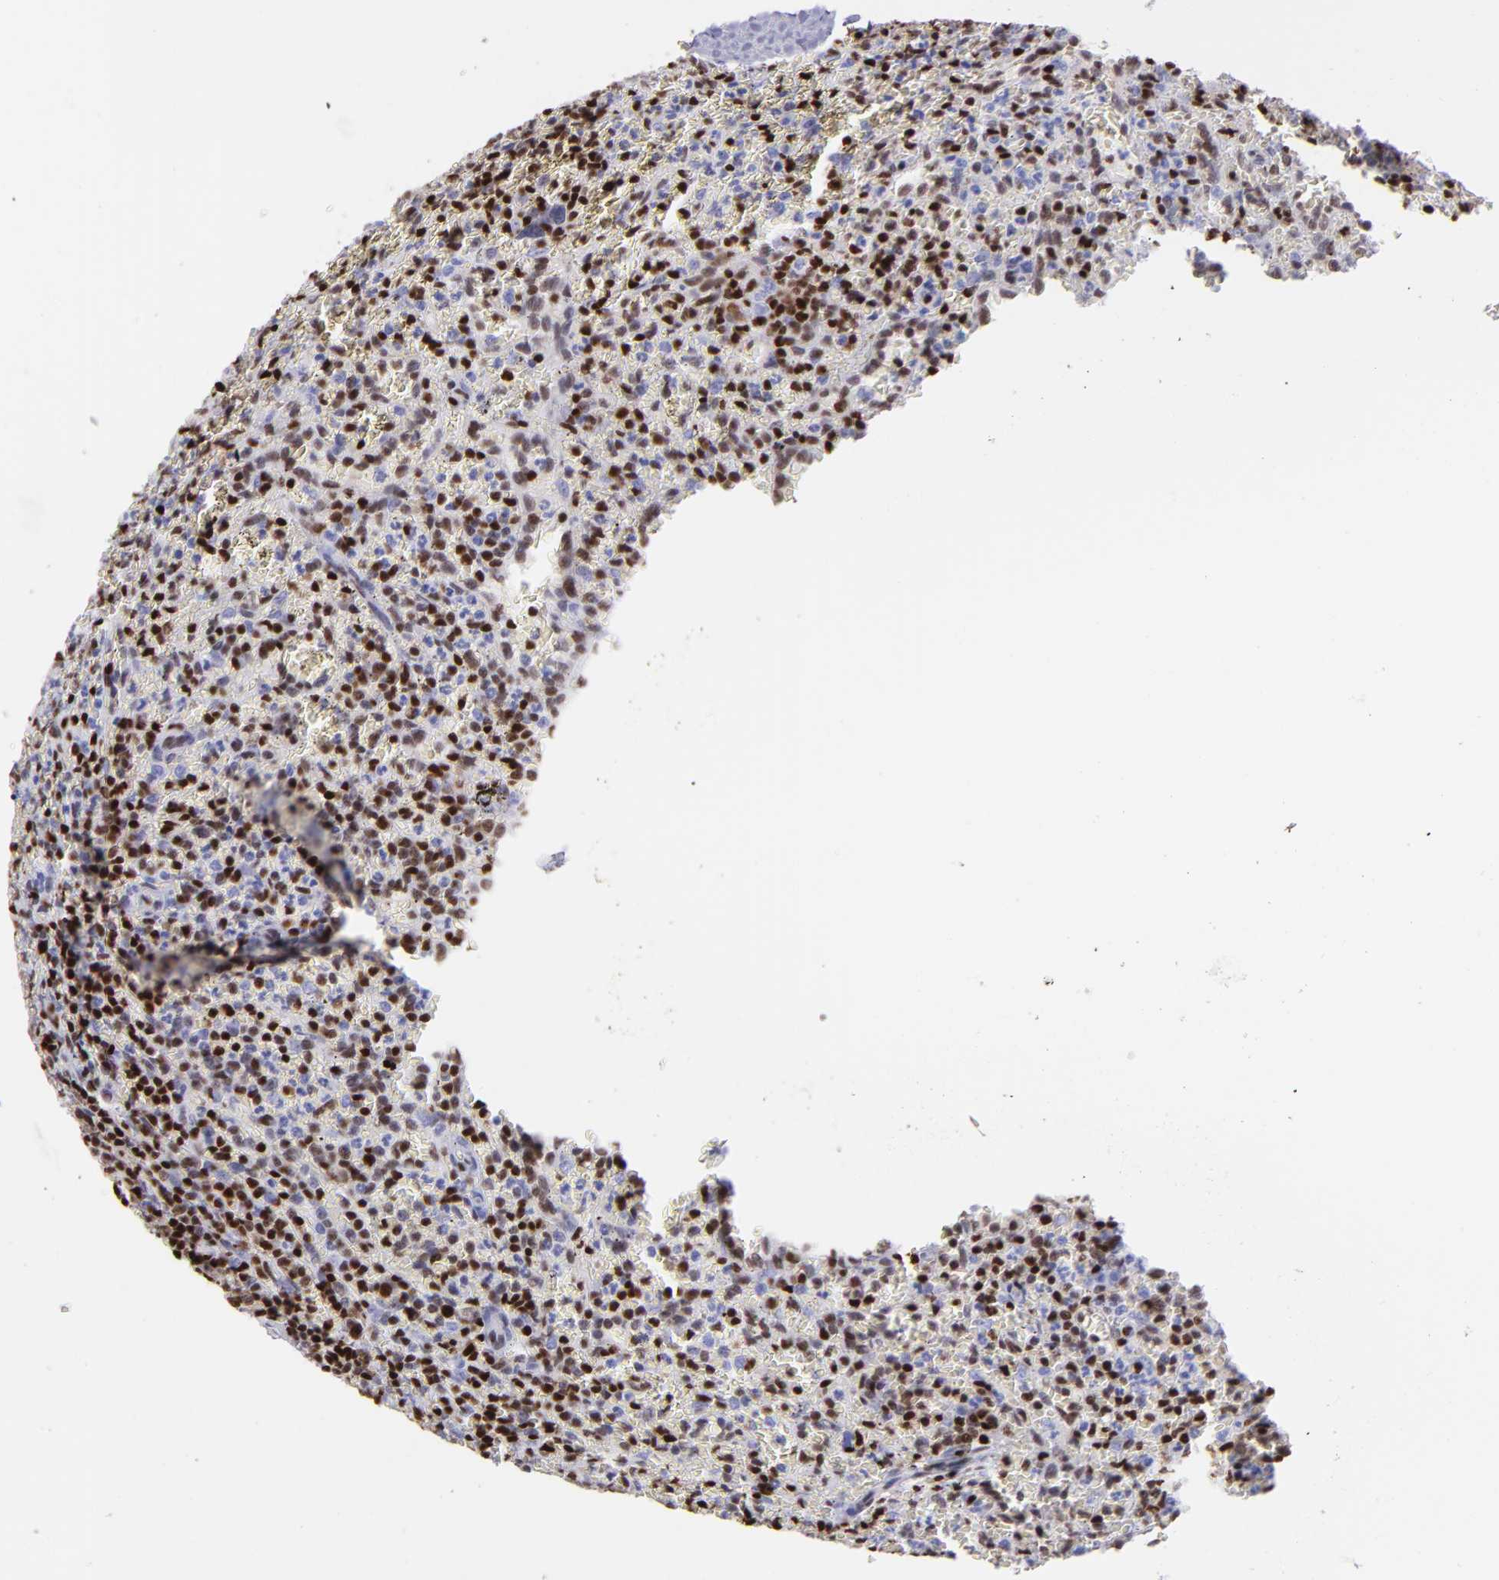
{"staining": {"intensity": "moderate", "quantity": "25%-75%", "location": "nuclear"}, "tissue": "lymphoma", "cell_type": "Tumor cells", "image_type": "cancer", "snomed": [{"axis": "morphology", "description": "Malignant lymphoma, non-Hodgkin's type, Low grade"}, {"axis": "topography", "description": "Spleen"}], "caption": "The immunohistochemical stain labels moderate nuclear expression in tumor cells of lymphoma tissue.", "gene": "ETS1", "patient": {"sex": "female", "age": 64}}